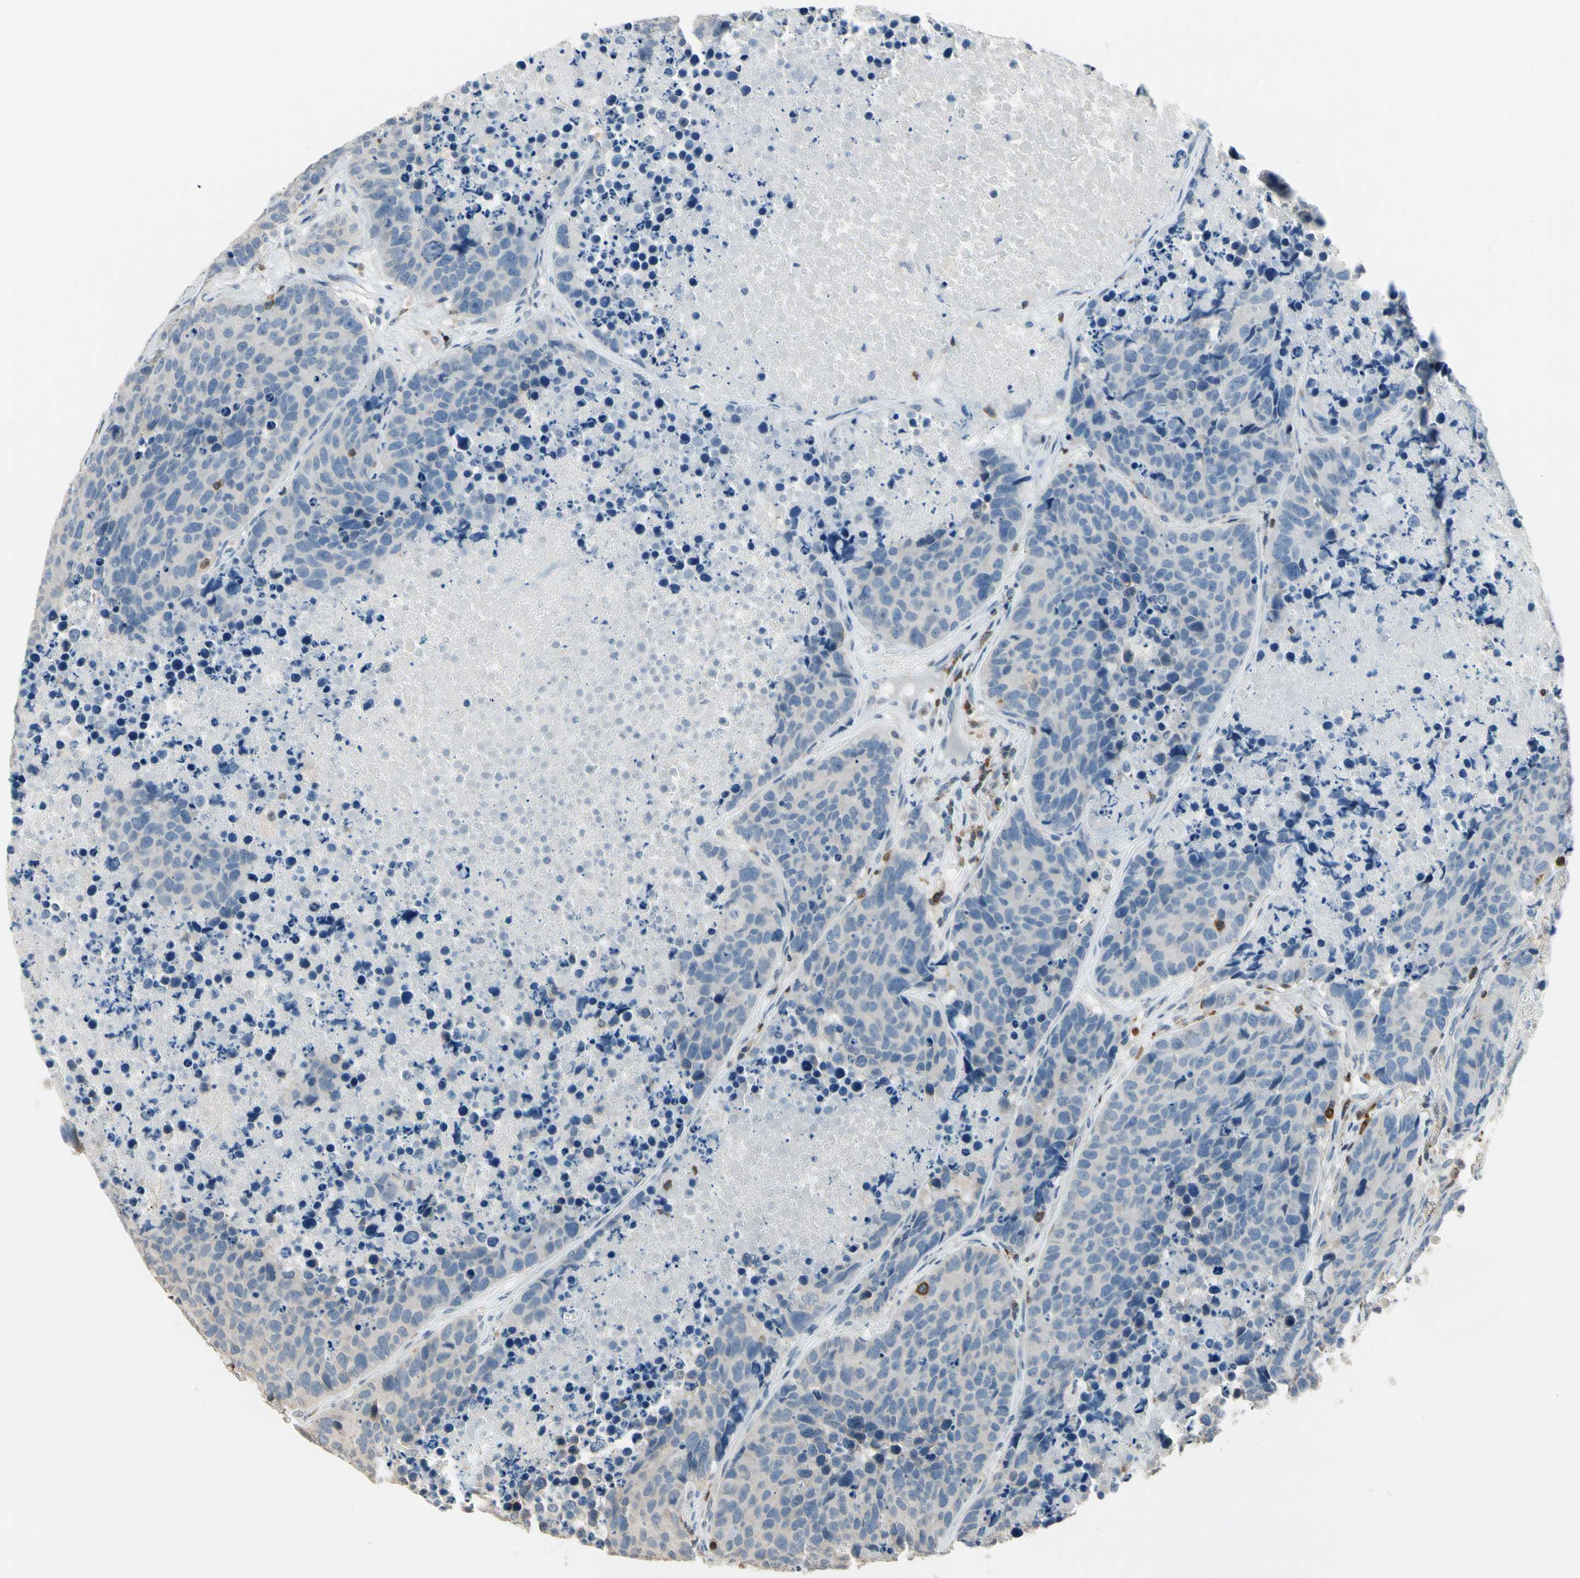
{"staining": {"intensity": "negative", "quantity": "none", "location": "none"}, "tissue": "carcinoid", "cell_type": "Tumor cells", "image_type": "cancer", "snomed": [{"axis": "morphology", "description": "Carcinoid, malignant, NOS"}, {"axis": "topography", "description": "Lung"}], "caption": "Carcinoid stained for a protein using immunohistochemistry reveals no expression tumor cells.", "gene": "NFATC2", "patient": {"sex": "male", "age": 60}}